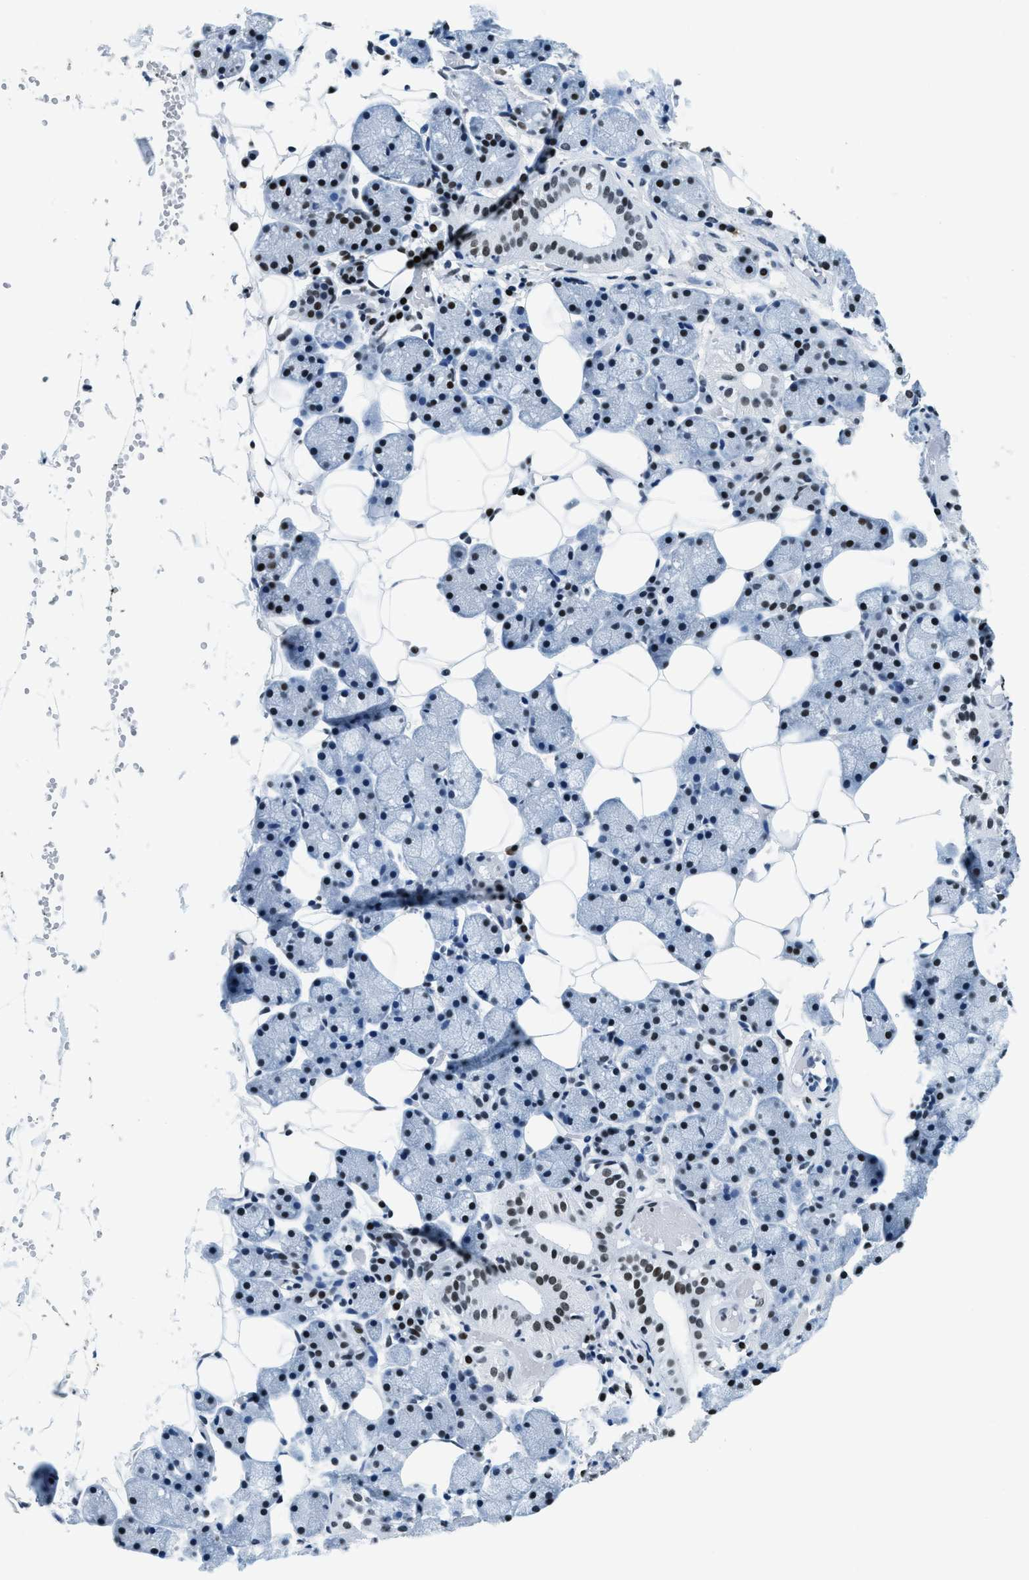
{"staining": {"intensity": "moderate", "quantity": "25%-75%", "location": "nuclear"}, "tissue": "salivary gland", "cell_type": "Glandular cells", "image_type": "normal", "snomed": [{"axis": "morphology", "description": "Normal tissue, NOS"}, {"axis": "topography", "description": "Salivary gland"}], "caption": "Glandular cells reveal medium levels of moderate nuclear staining in approximately 25%-75% of cells in benign human salivary gland. The staining was performed using DAB (3,3'-diaminobenzidine), with brown indicating positive protein expression. Nuclei are stained blue with hematoxylin.", "gene": "TOP1", "patient": {"sex": "female", "age": 33}}